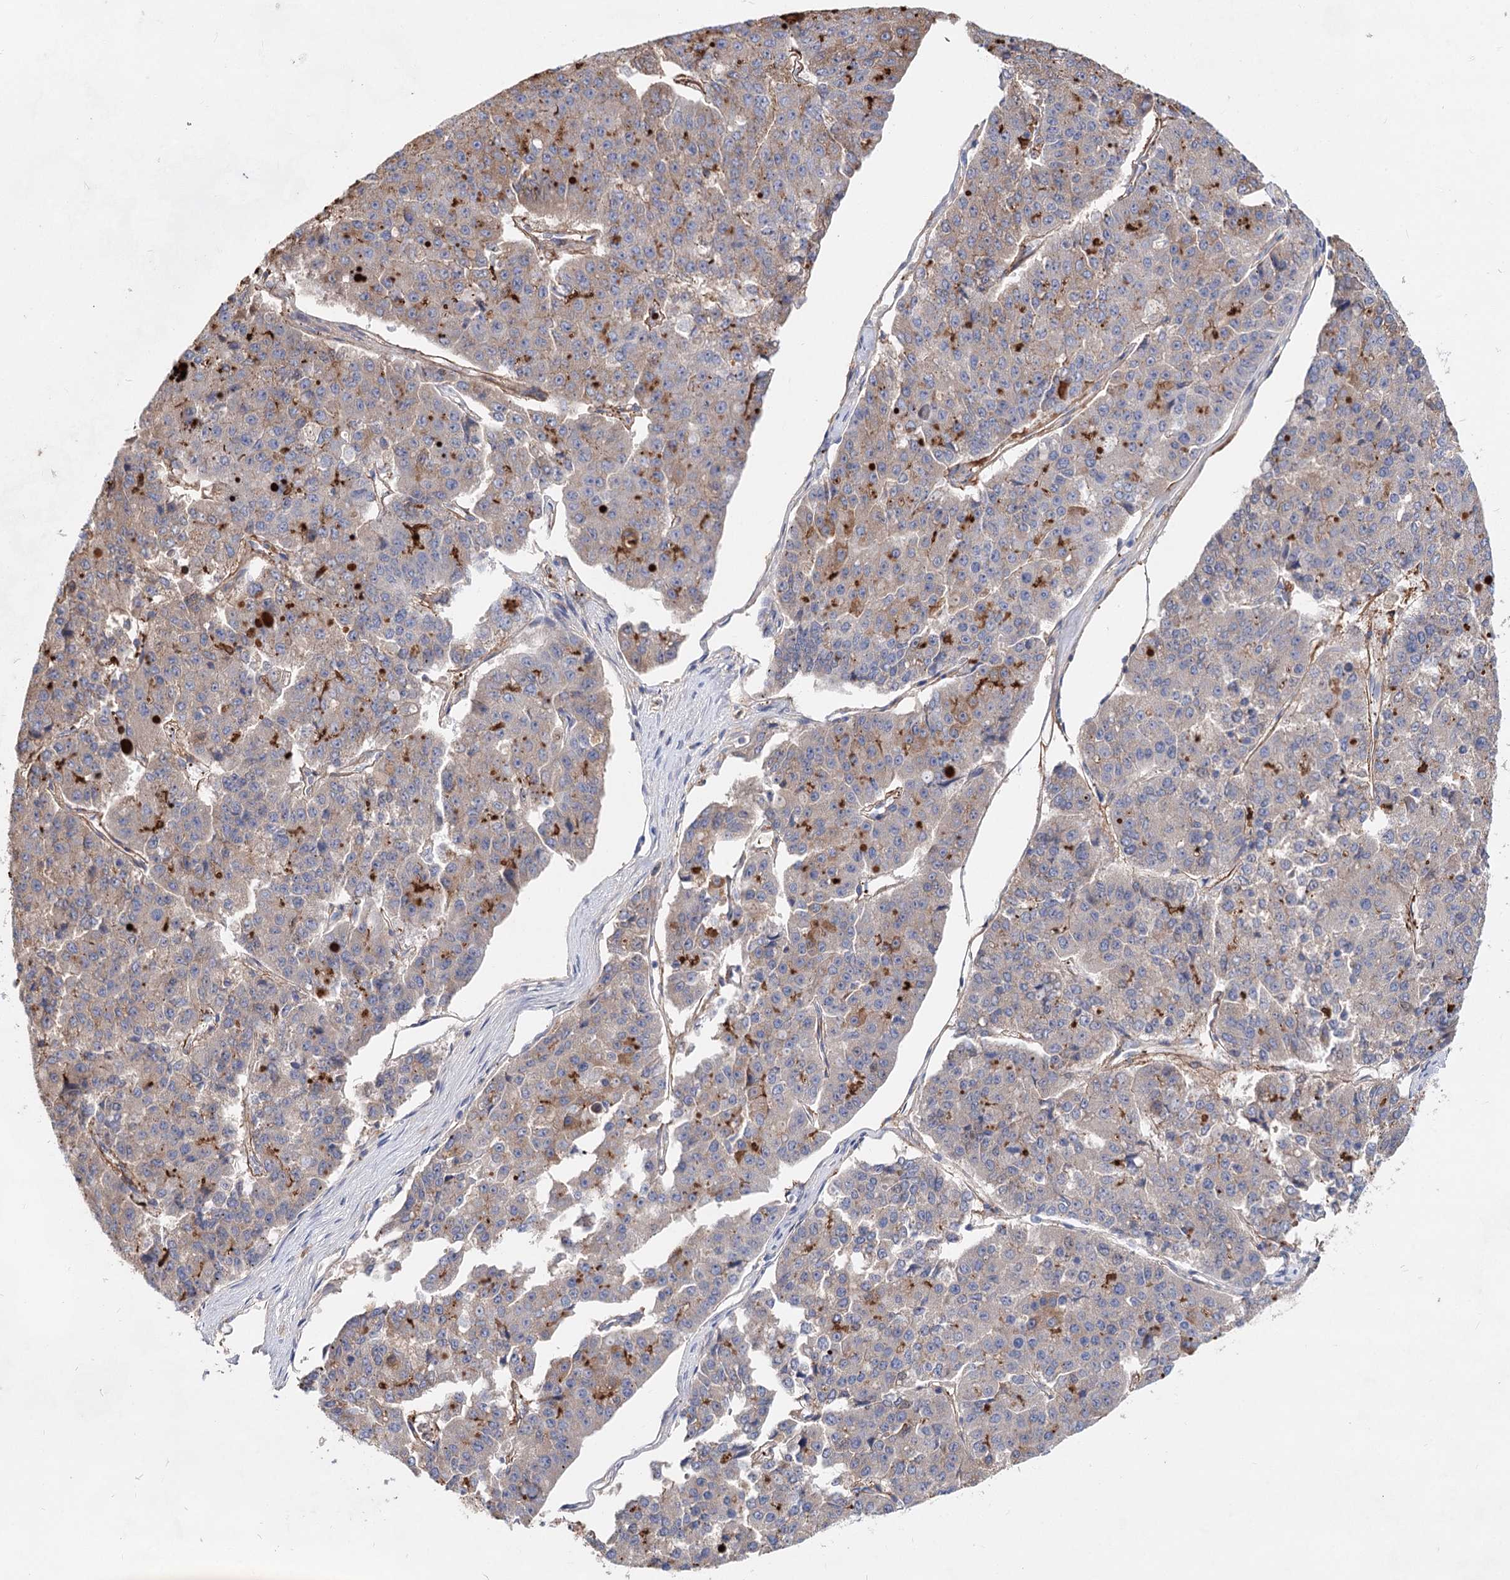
{"staining": {"intensity": "weak", "quantity": "<25%", "location": "cytoplasmic/membranous"}, "tissue": "pancreatic cancer", "cell_type": "Tumor cells", "image_type": "cancer", "snomed": [{"axis": "morphology", "description": "Adenocarcinoma, NOS"}, {"axis": "topography", "description": "Pancreas"}], "caption": "Immunohistochemical staining of pancreatic cancer shows no significant expression in tumor cells.", "gene": "TASOR2", "patient": {"sex": "male", "age": 50}}